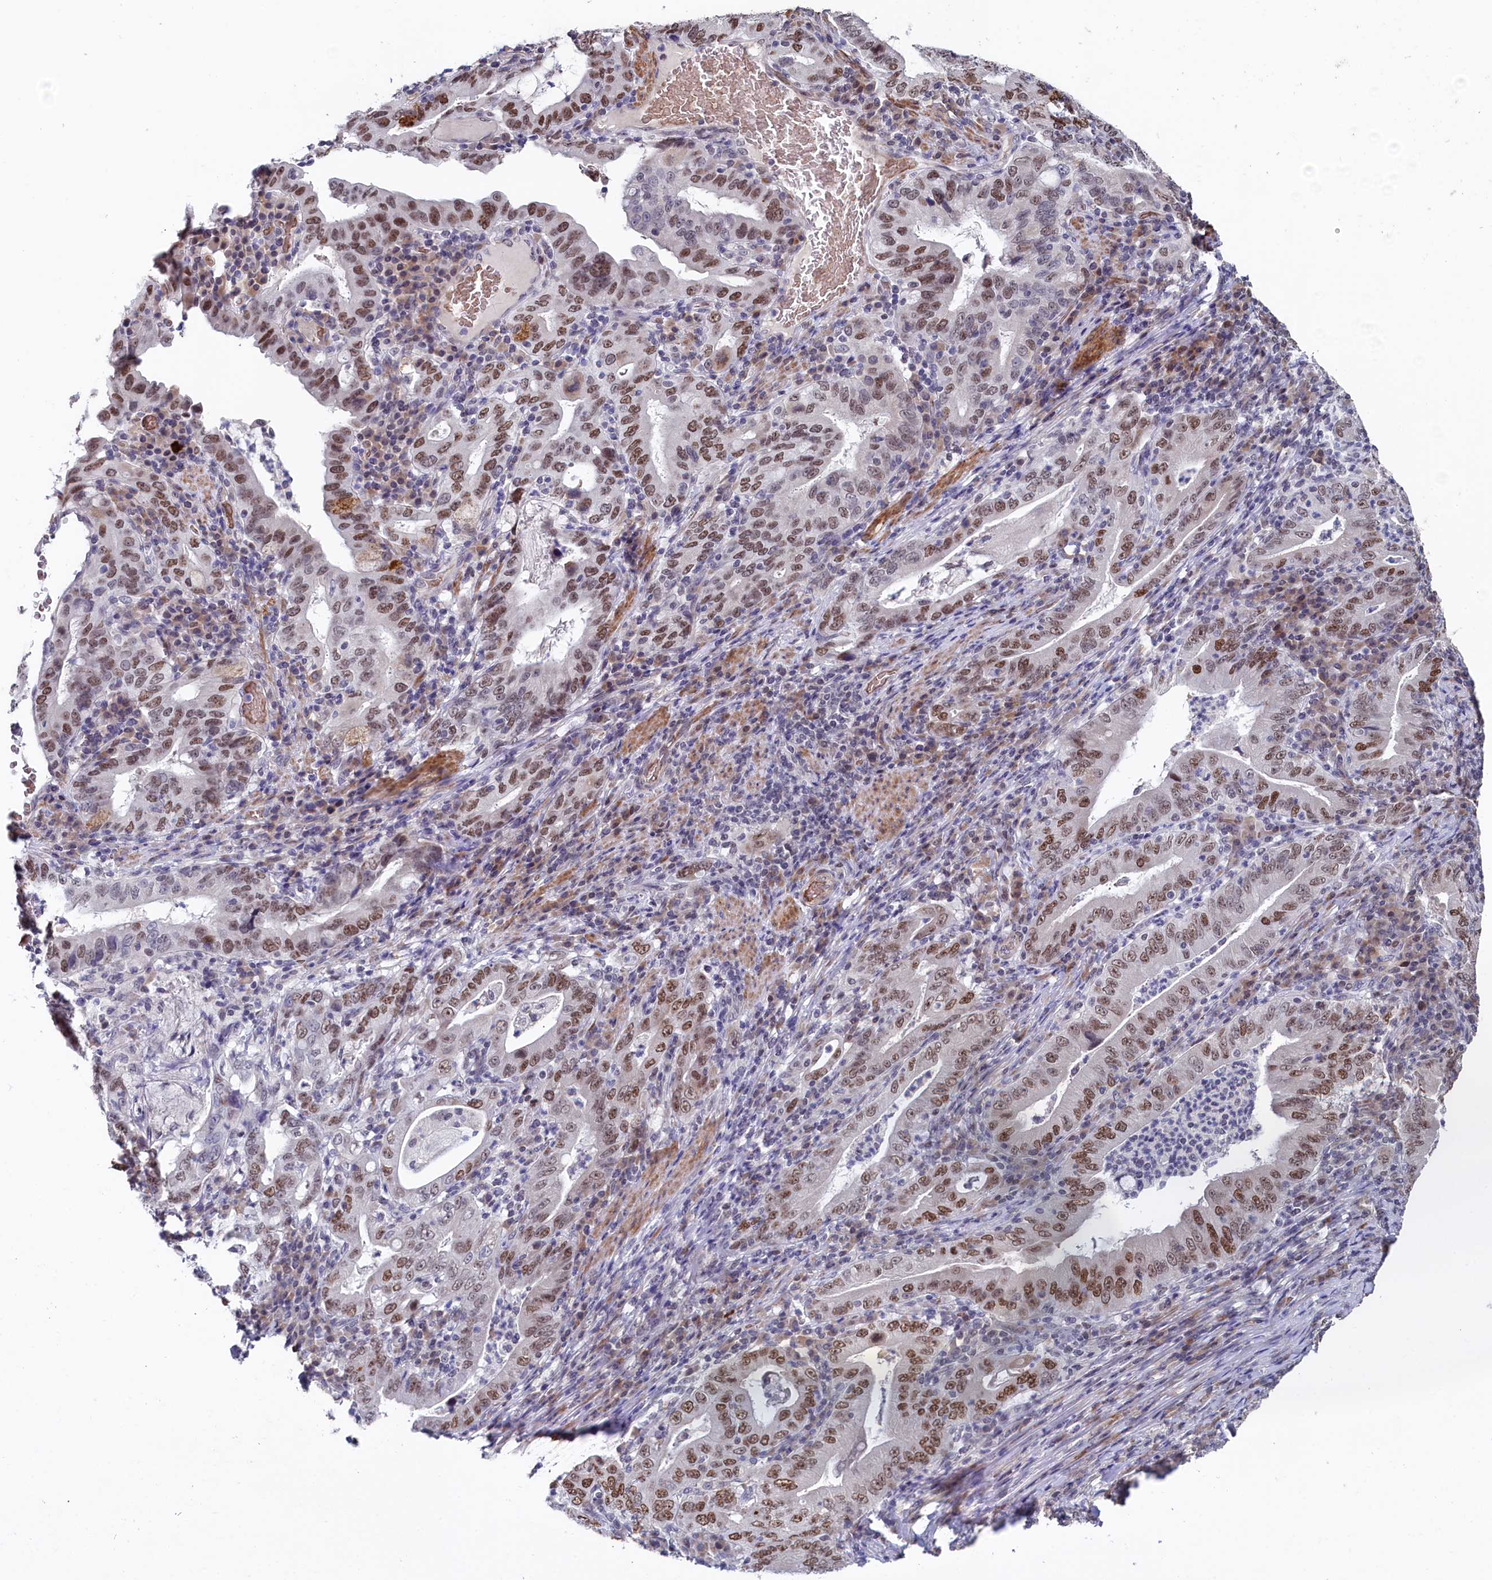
{"staining": {"intensity": "moderate", "quantity": ">75%", "location": "nuclear"}, "tissue": "stomach cancer", "cell_type": "Tumor cells", "image_type": "cancer", "snomed": [{"axis": "morphology", "description": "Normal tissue, NOS"}, {"axis": "morphology", "description": "Adenocarcinoma, NOS"}, {"axis": "topography", "description": "Esophagus"}, {"axis": "topography", "description": "Stomach, upper"}, {"axis": "topography", "description": "Peripheral nerve tissue"}], "caption": "Protein expression analysis of human stomach cancer reveals moderate nuclear expression in about >75% of tumor cells.", "gene": "TIGD4", "patient": {"sex": "male", "age": 62}}